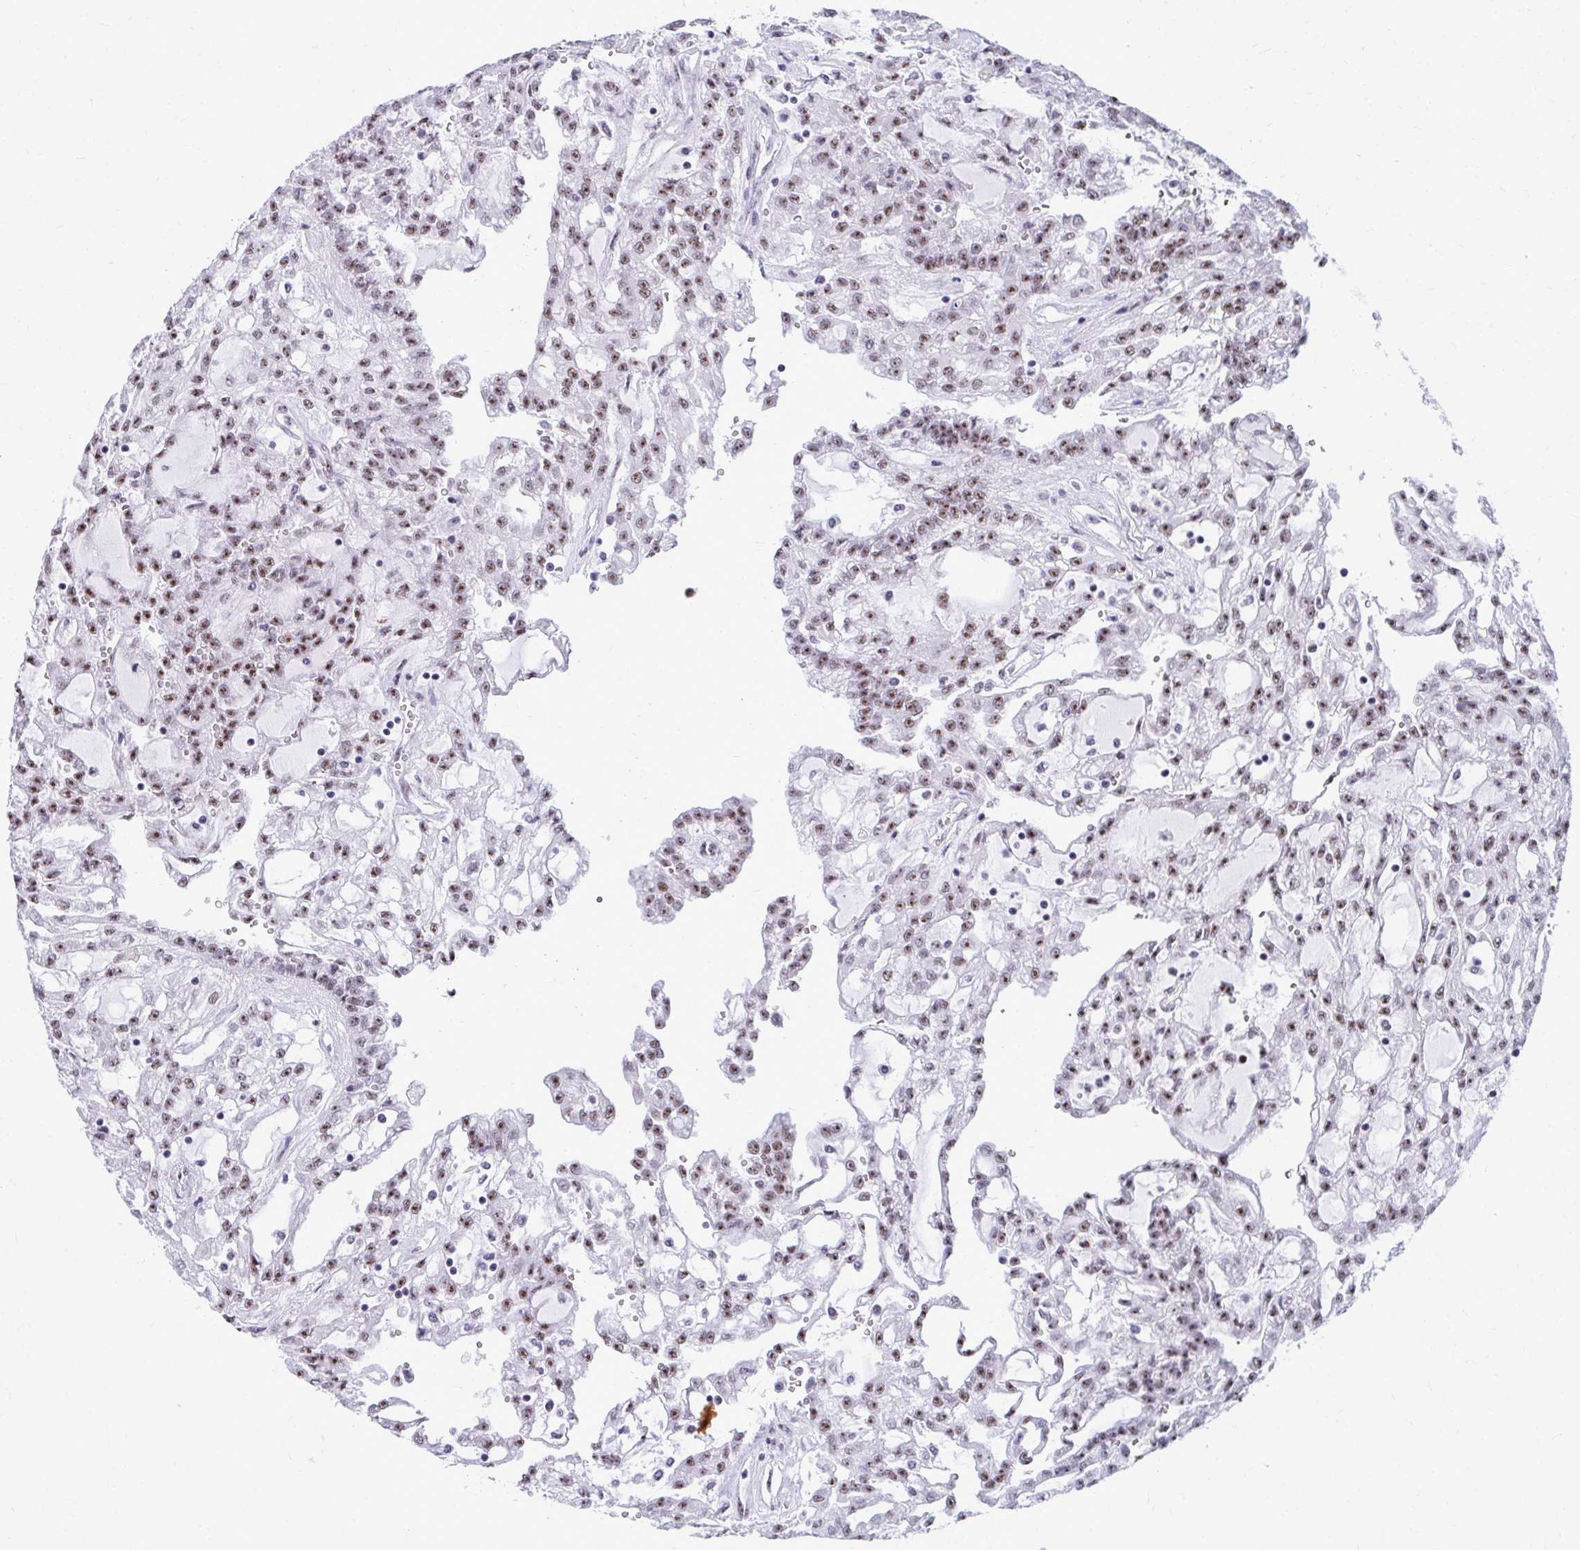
{"staining": {"intensity": "moderate", "quantity": ">75%", "location": "nuclear"}, "tissue": "renal cancer", "cell_type": "Tumor cells", "image_type": "cancer", "snomed": [{"axis": "morphology", "description": "Adenocarcinoma, NOS"}, {"axis": "topography", "description": "Kidney"}], "caption": "Protein staining of renal cancer tissue displays moderate nuclear expression in about >75% of tumor cells.", "gene": "PELP1", "patient": {"sex": "male", "age": 63}}